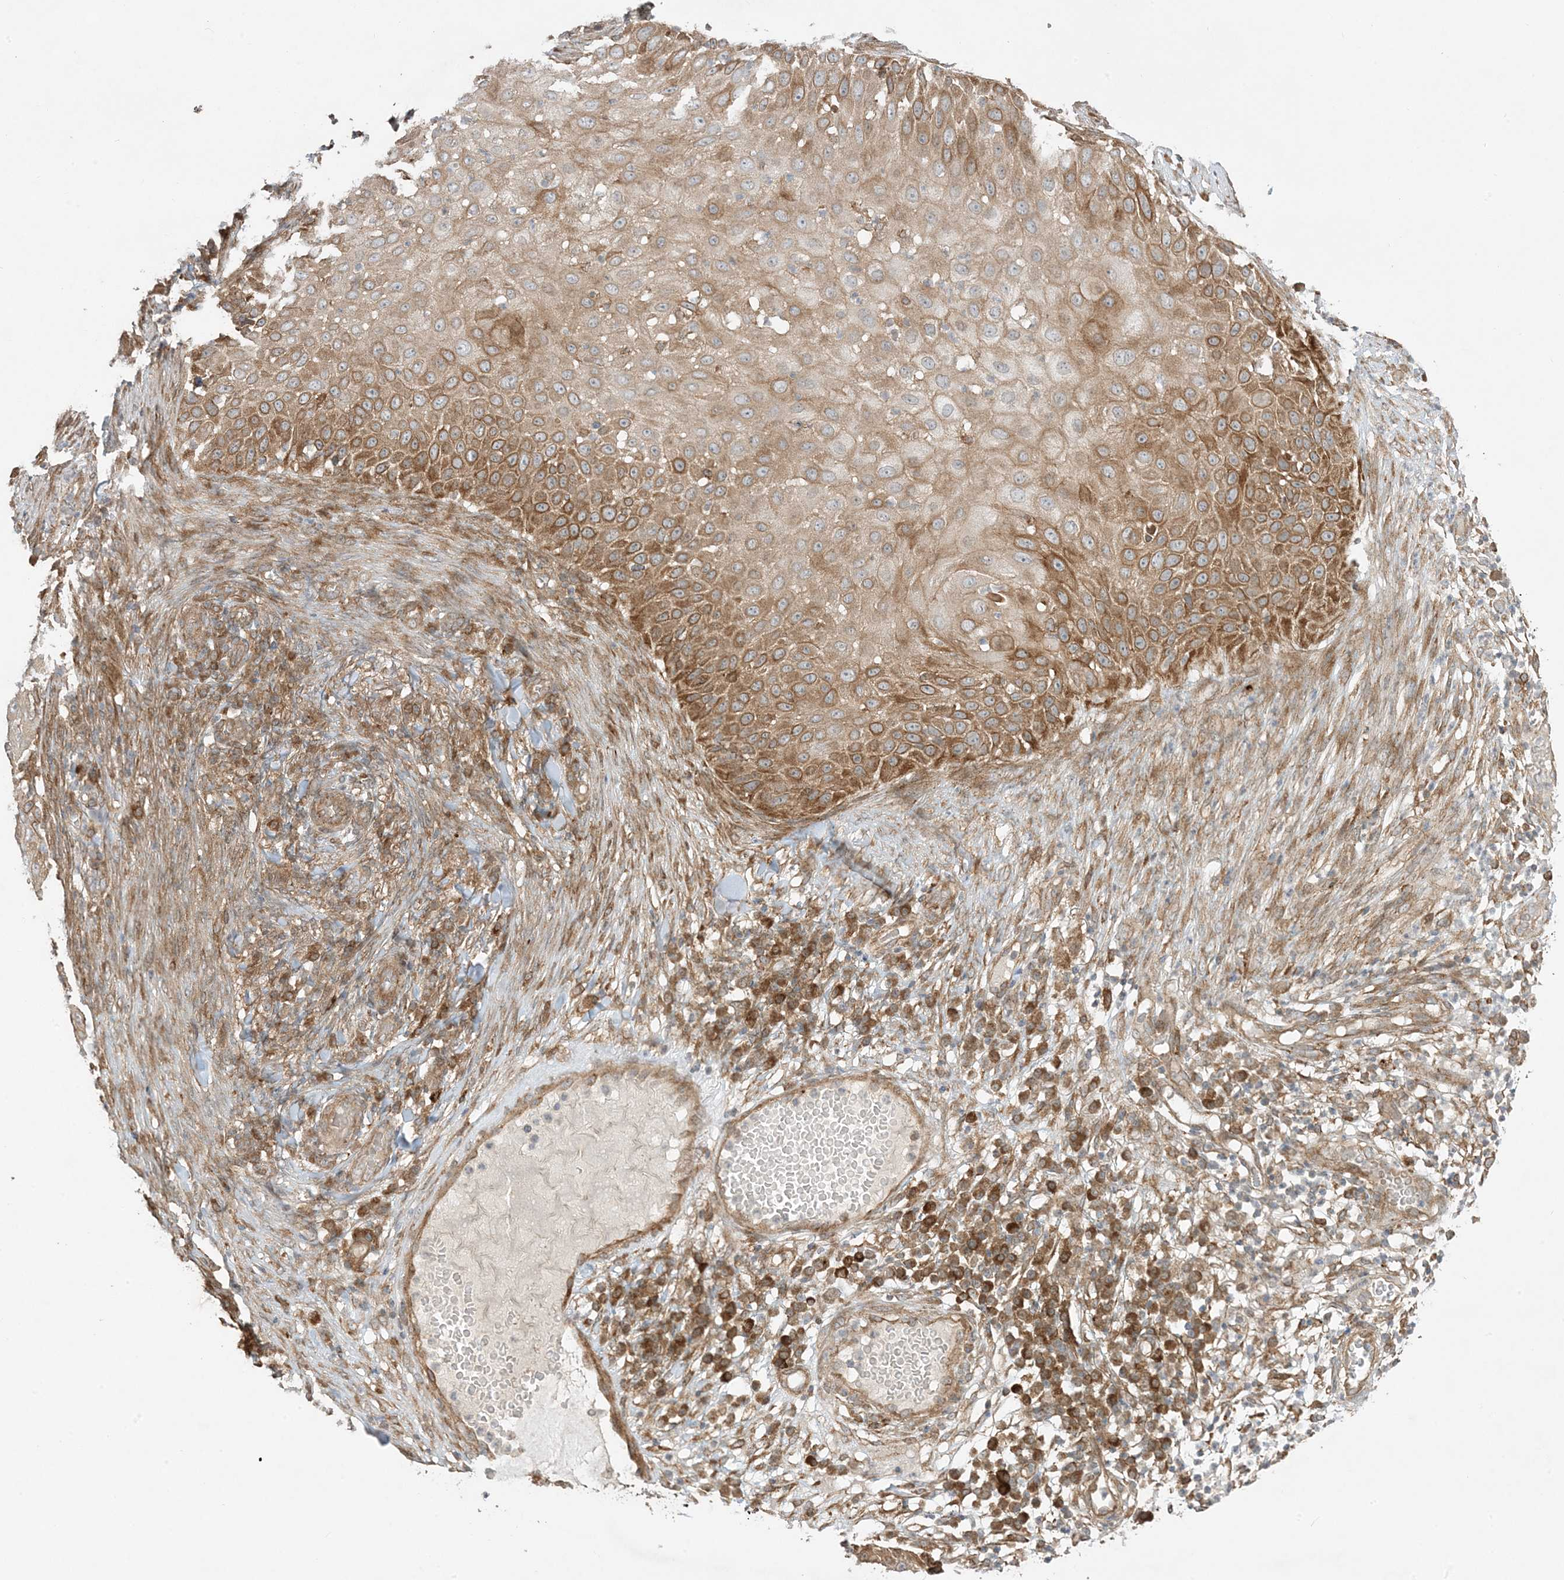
{"staining": {"intensity": "moderate", "quantity": ">75%", "location": "cytoplasmic/membranous"}, "tissue": "skin cancer", "cell_type": "Tumor cells", "image_type": "cancer", "snomed": [{"axis": "morphology", "description": "Squamous cell carcinoma, NOS"}, {"axis": "topography", "description": "Skin"}], "caption": "Skin squamous cell carcinoma tissue reveals moderate cytoplasmic/membranous positivity in approximately >75% of tumor cells Nuclei are stained in blue.", "gene": "SCARF2", "patient": {"sex": "female", "age": 44}}